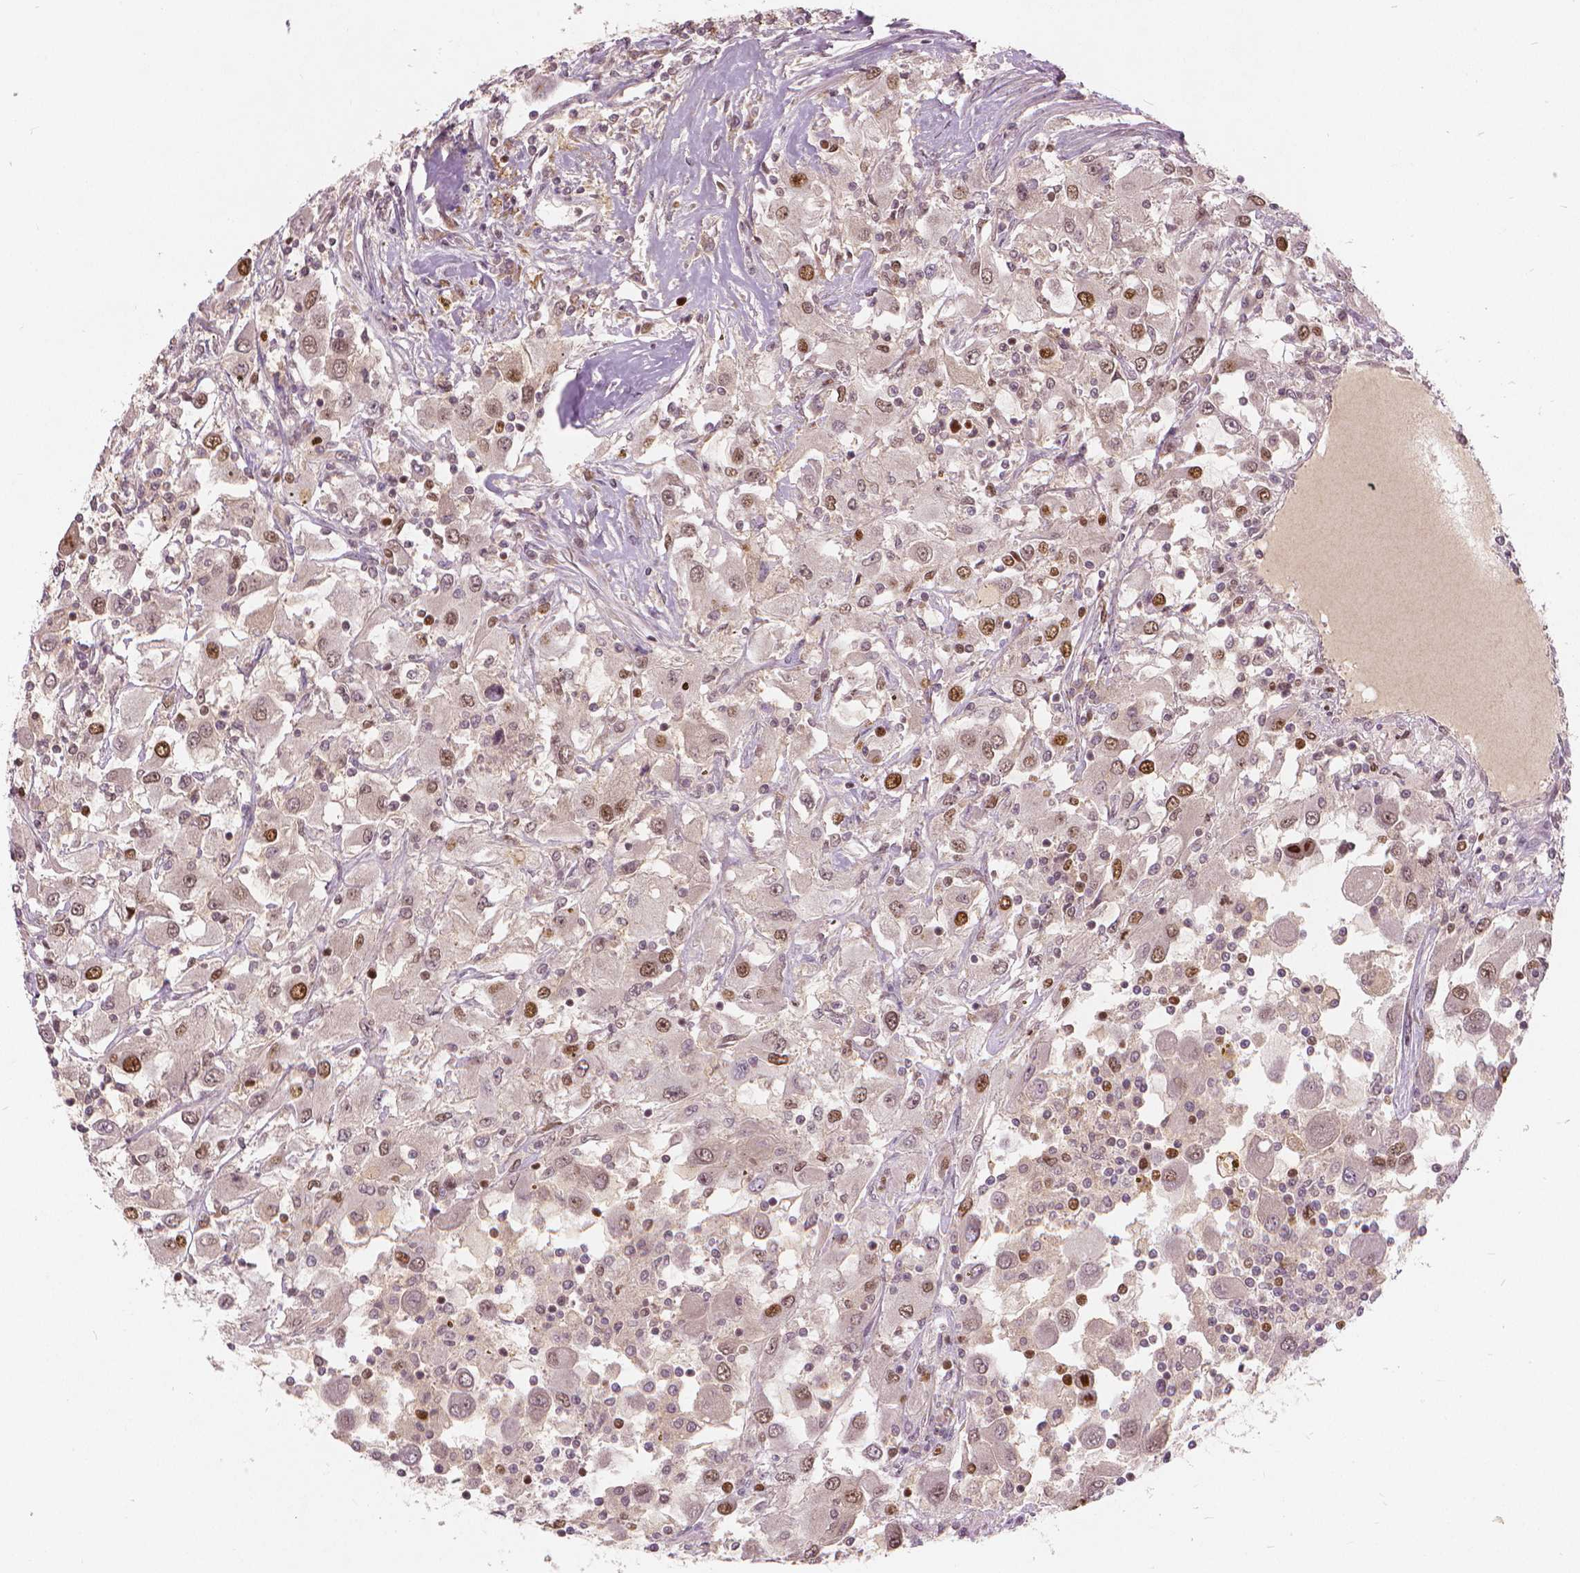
{"staining": {"intensity": "moderate", "quantity": "25%-75%", "location": "nuclear"}, "tissue": "renal cancer", "cell_type": "Tumor cells", "image_type": "cancer", "snomed": [{"axis": "morphology", "description": "Adenocarcinoma, NOS"}, {"axis": "topography", "description": "Kidney"}], "caption": "Immunohistochemistry (DAB (3,3'-diaminobenzidine)) staining of renal cancer shows moderate nuclear protein expression in approximately 25%-75% of tumor cells.", "gene": "NSD2", "patient": {"sex": "female", "age": 67}}